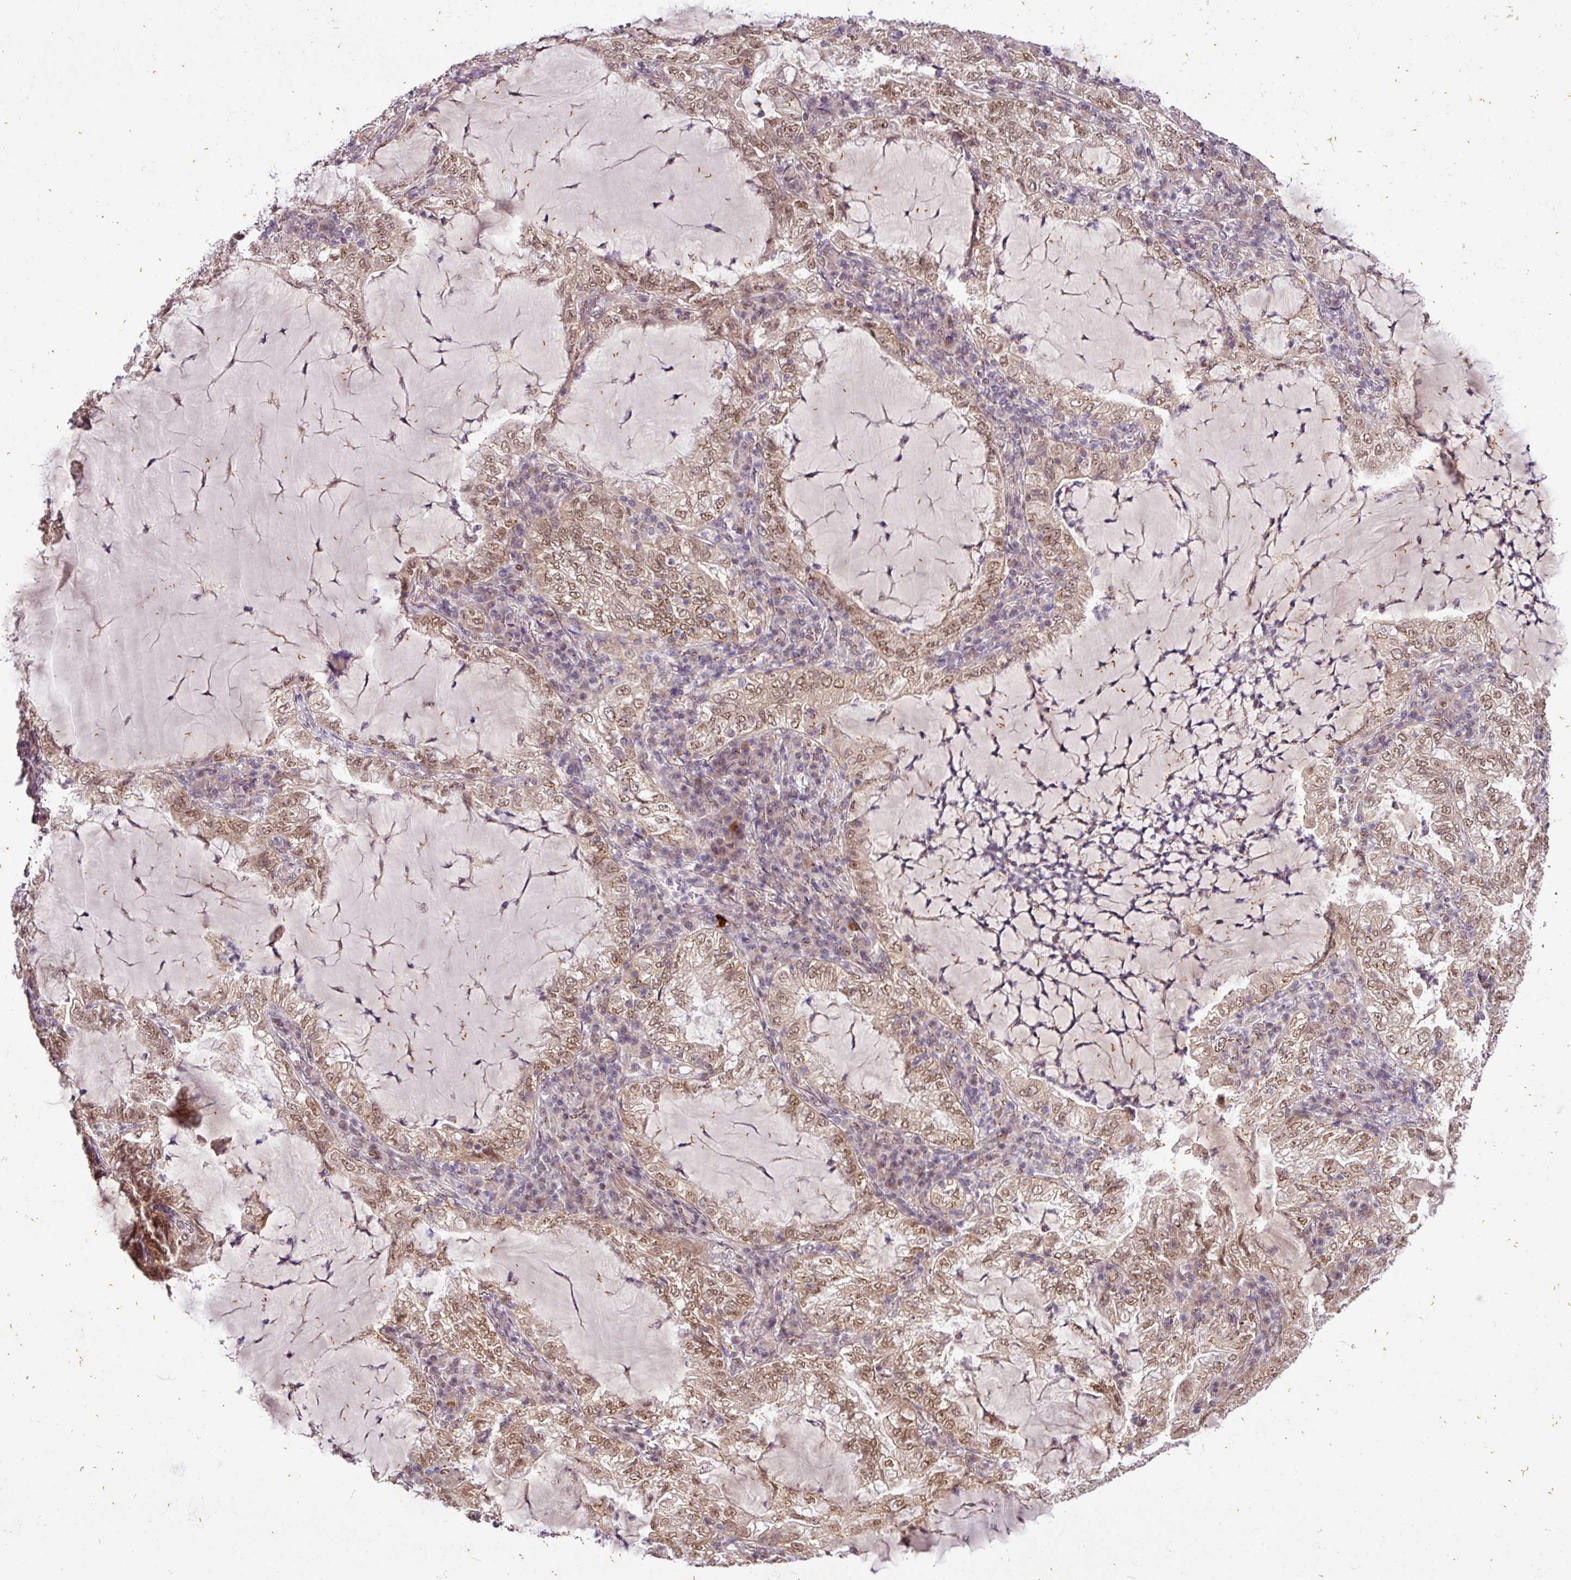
{"staining": {"intensity": "moderate", "quantity": ">75%", "location": "nuclear"}, "tissue": "lung cancer", "cell_type": "Tumor cells", "image_type": "cancer", "snomed": [{"axis": "morphology", "description": "Adenocarcinoma, NOS"}, {"axis": "topography", "description": "Lung"}], "caption": "A high-resolution image shows immunohistochemistry (IHC) staining of adenocarcinoma (lung), which demonstrates moderate nuclear staining in approximately >75% of tumor cells. (DAB IHC with brightfield microscopy, high magnification).", "gene": "C1orf226", "patient": {"sex": "female", "age": 73}}